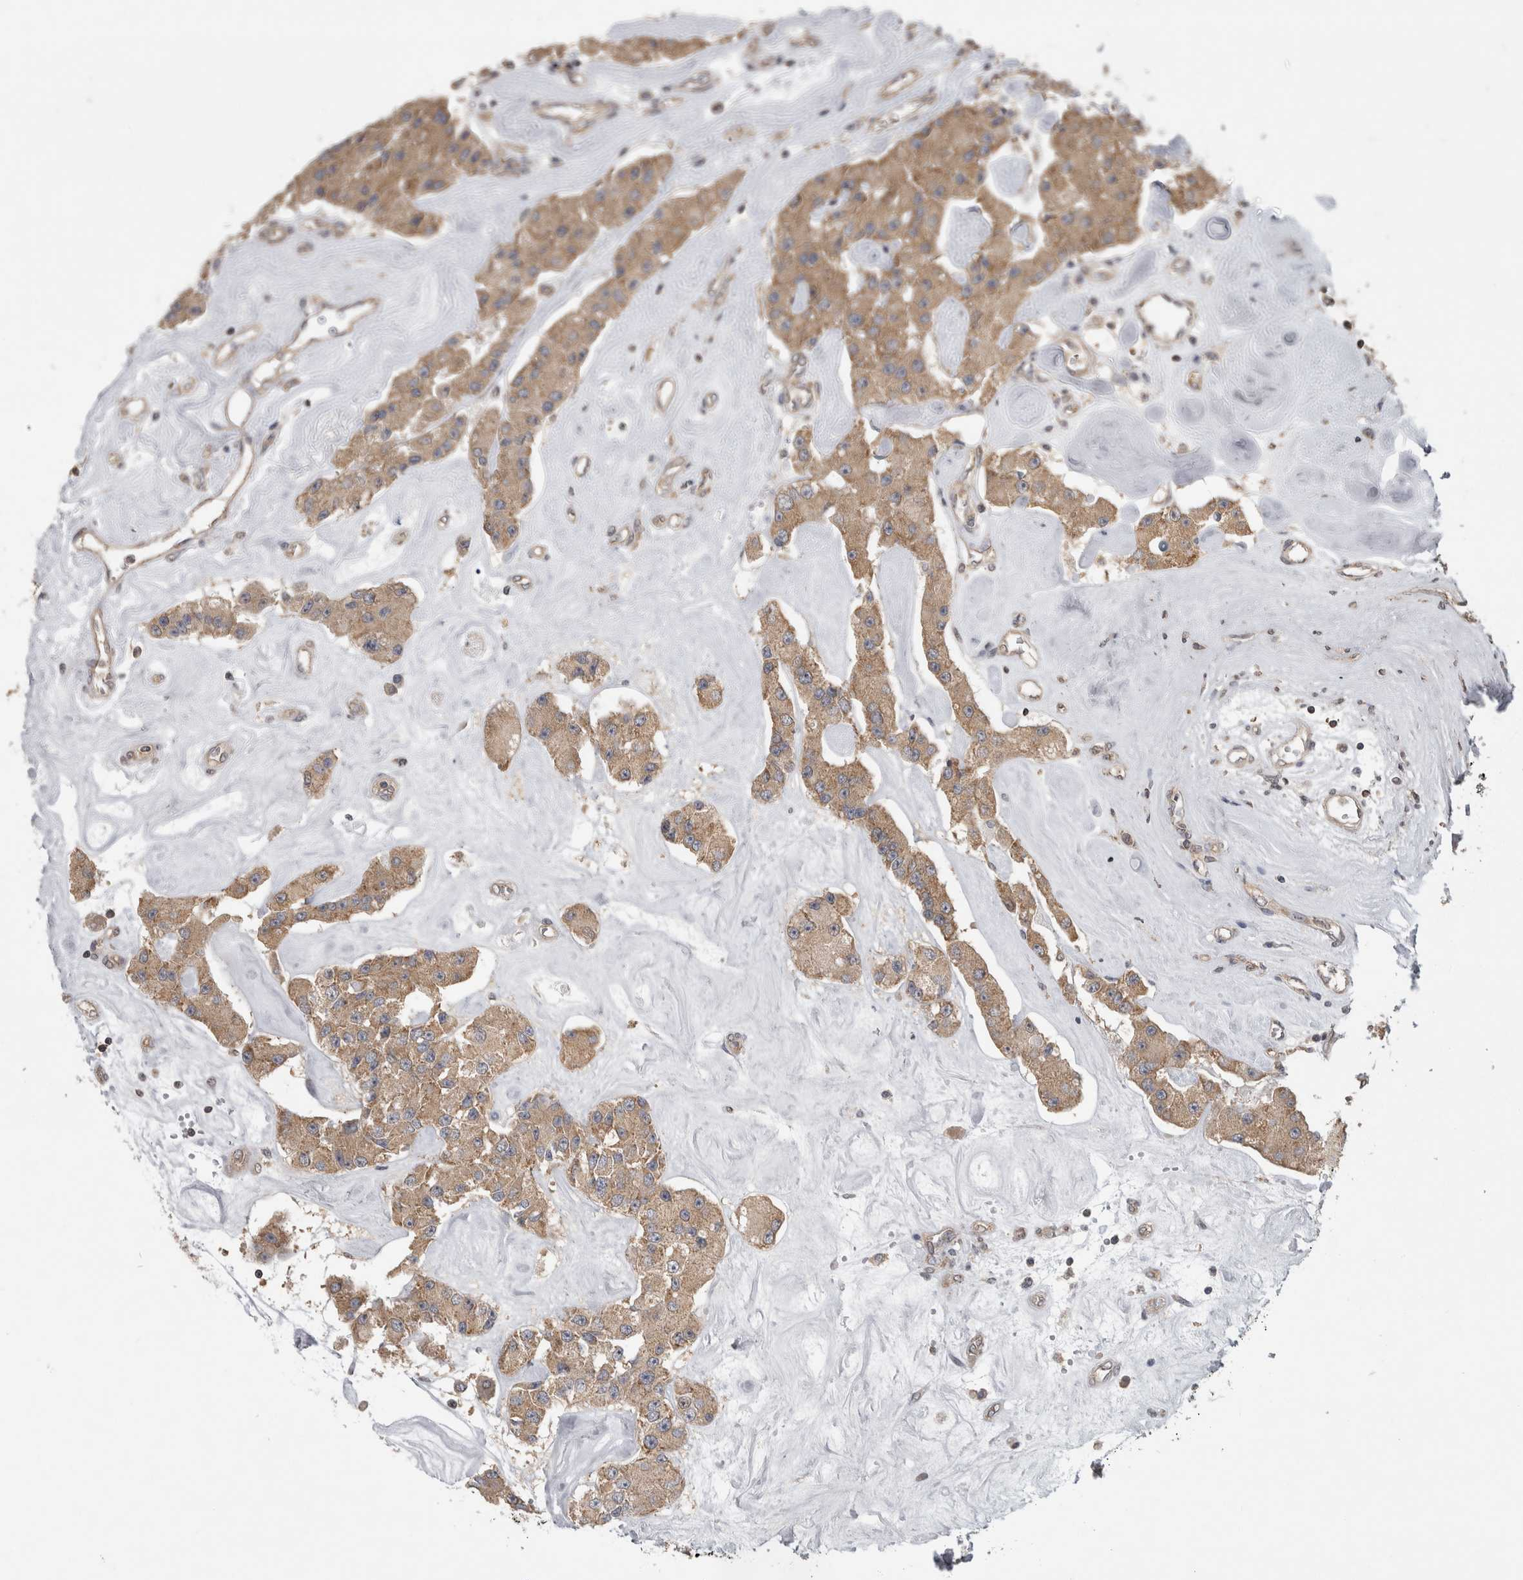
{"staining": {"intensity": "weak", "quantity": ">75%", "location": "cytoplasmic/membranous"}, "tissue": "carcinoid", "cell_type": "Tumor cells", "image_type": "cancer", "snomed": [{"axis": "morphology", "description": "Carcinoid, malignant, NOS"}, {"axis": "topography", "description": "Pancreas"}], "caption": "Protein staining exhibits weak cytoplasmic/membranous staining in approximately >75% of tumor cells in carcinoid (malignant).", "gene": "ATXN2", "patient": {"sex": "male", "age": 41}}